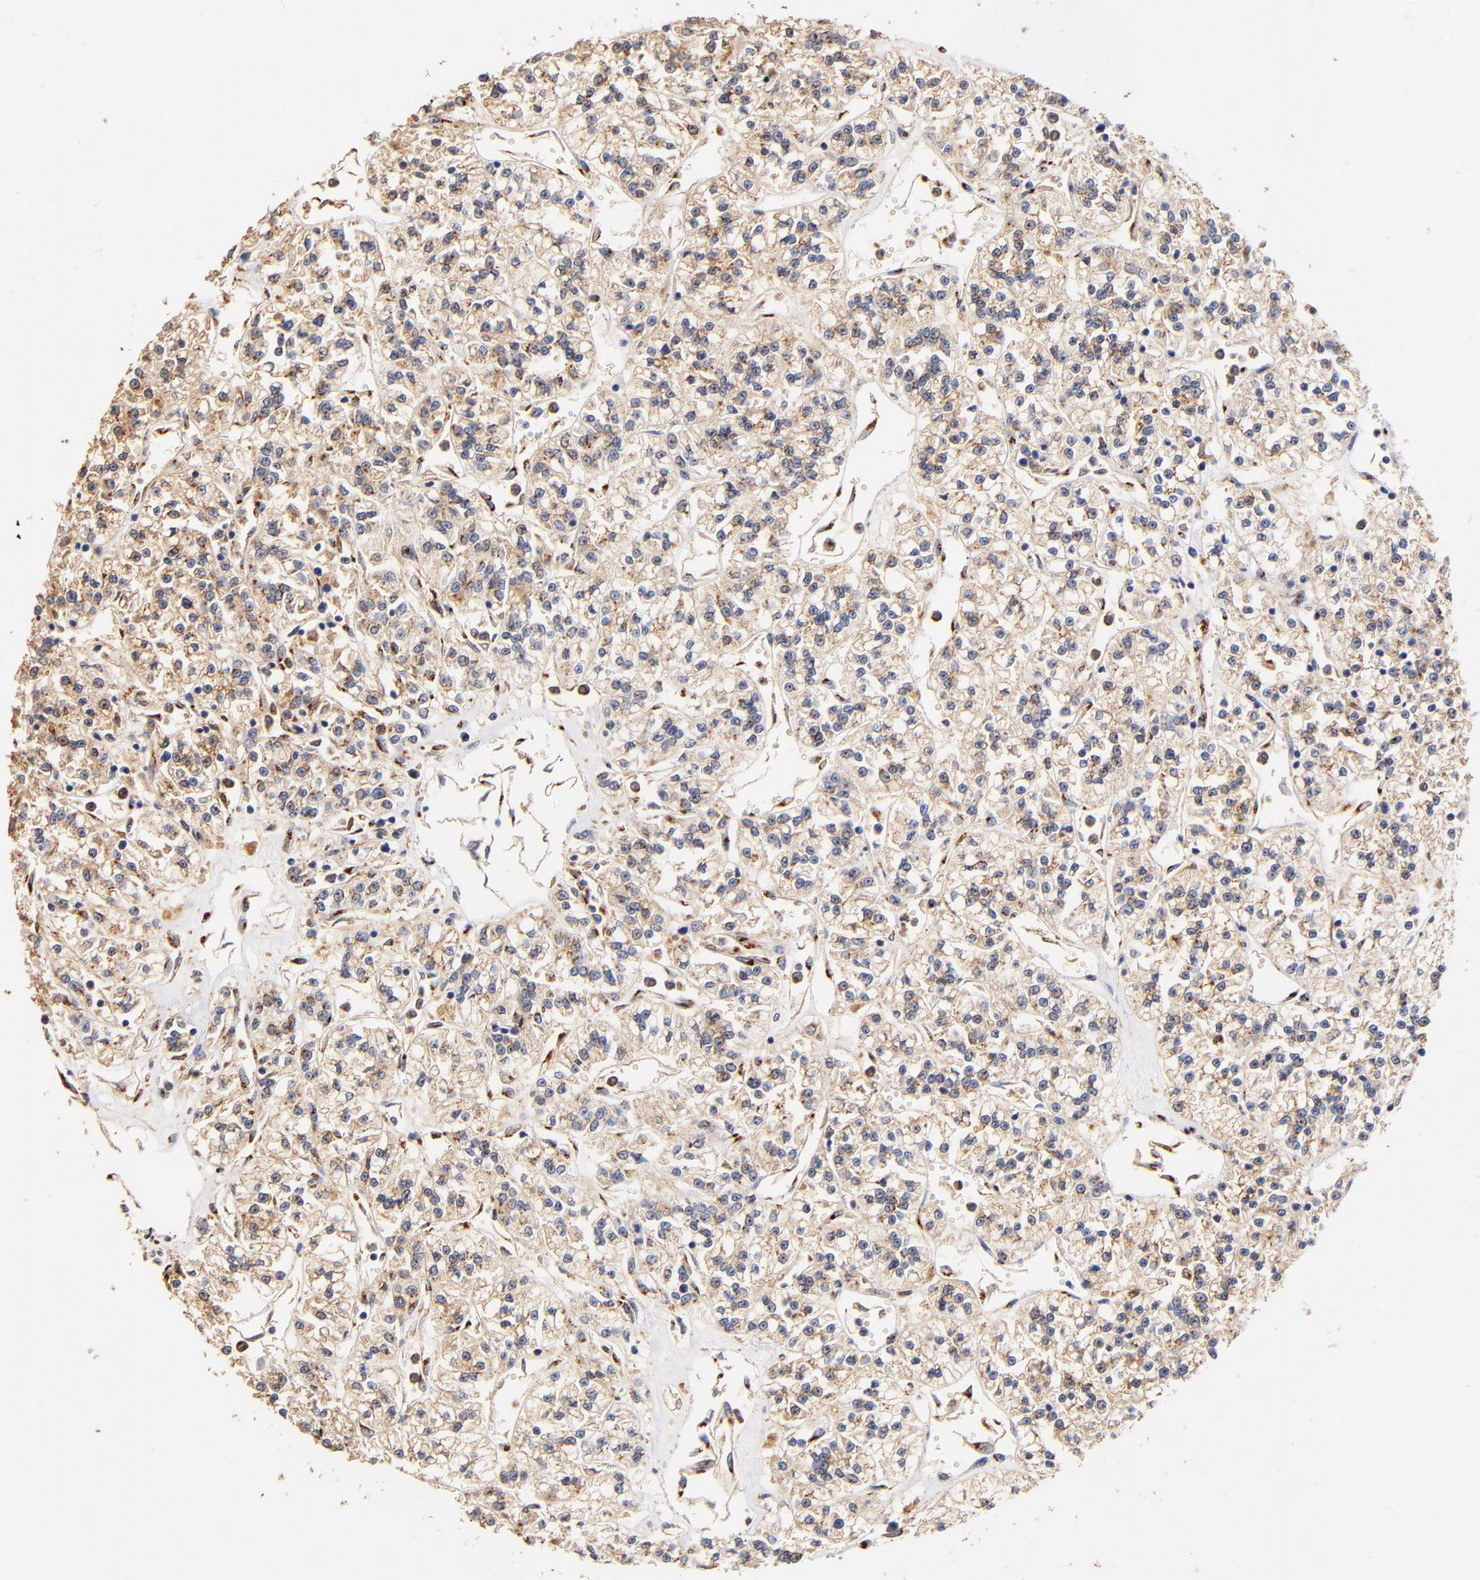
{"staining": {"intensity": "weak", "quantity": "25%-75%", "location": "cytoplasmic/membranous"}, "tissue": "renal cancer", "cell_type": "Tumor cells", "image_type": "cancer", "snomed": [{"axis": "morphology", "description": "Adenocarcinoma, NOS"}, {"axis": "topography", "description": "Kidney"}], "caption": "Immunohistochemistry (IHC) of adenocarcinoma (renal) exhibits low levels of weak cytoplasmic/membranous expression in about 25%-75% of tumor cells.", "gene": "FMNL3", "patient": {"sex": "female", "age": 76}}